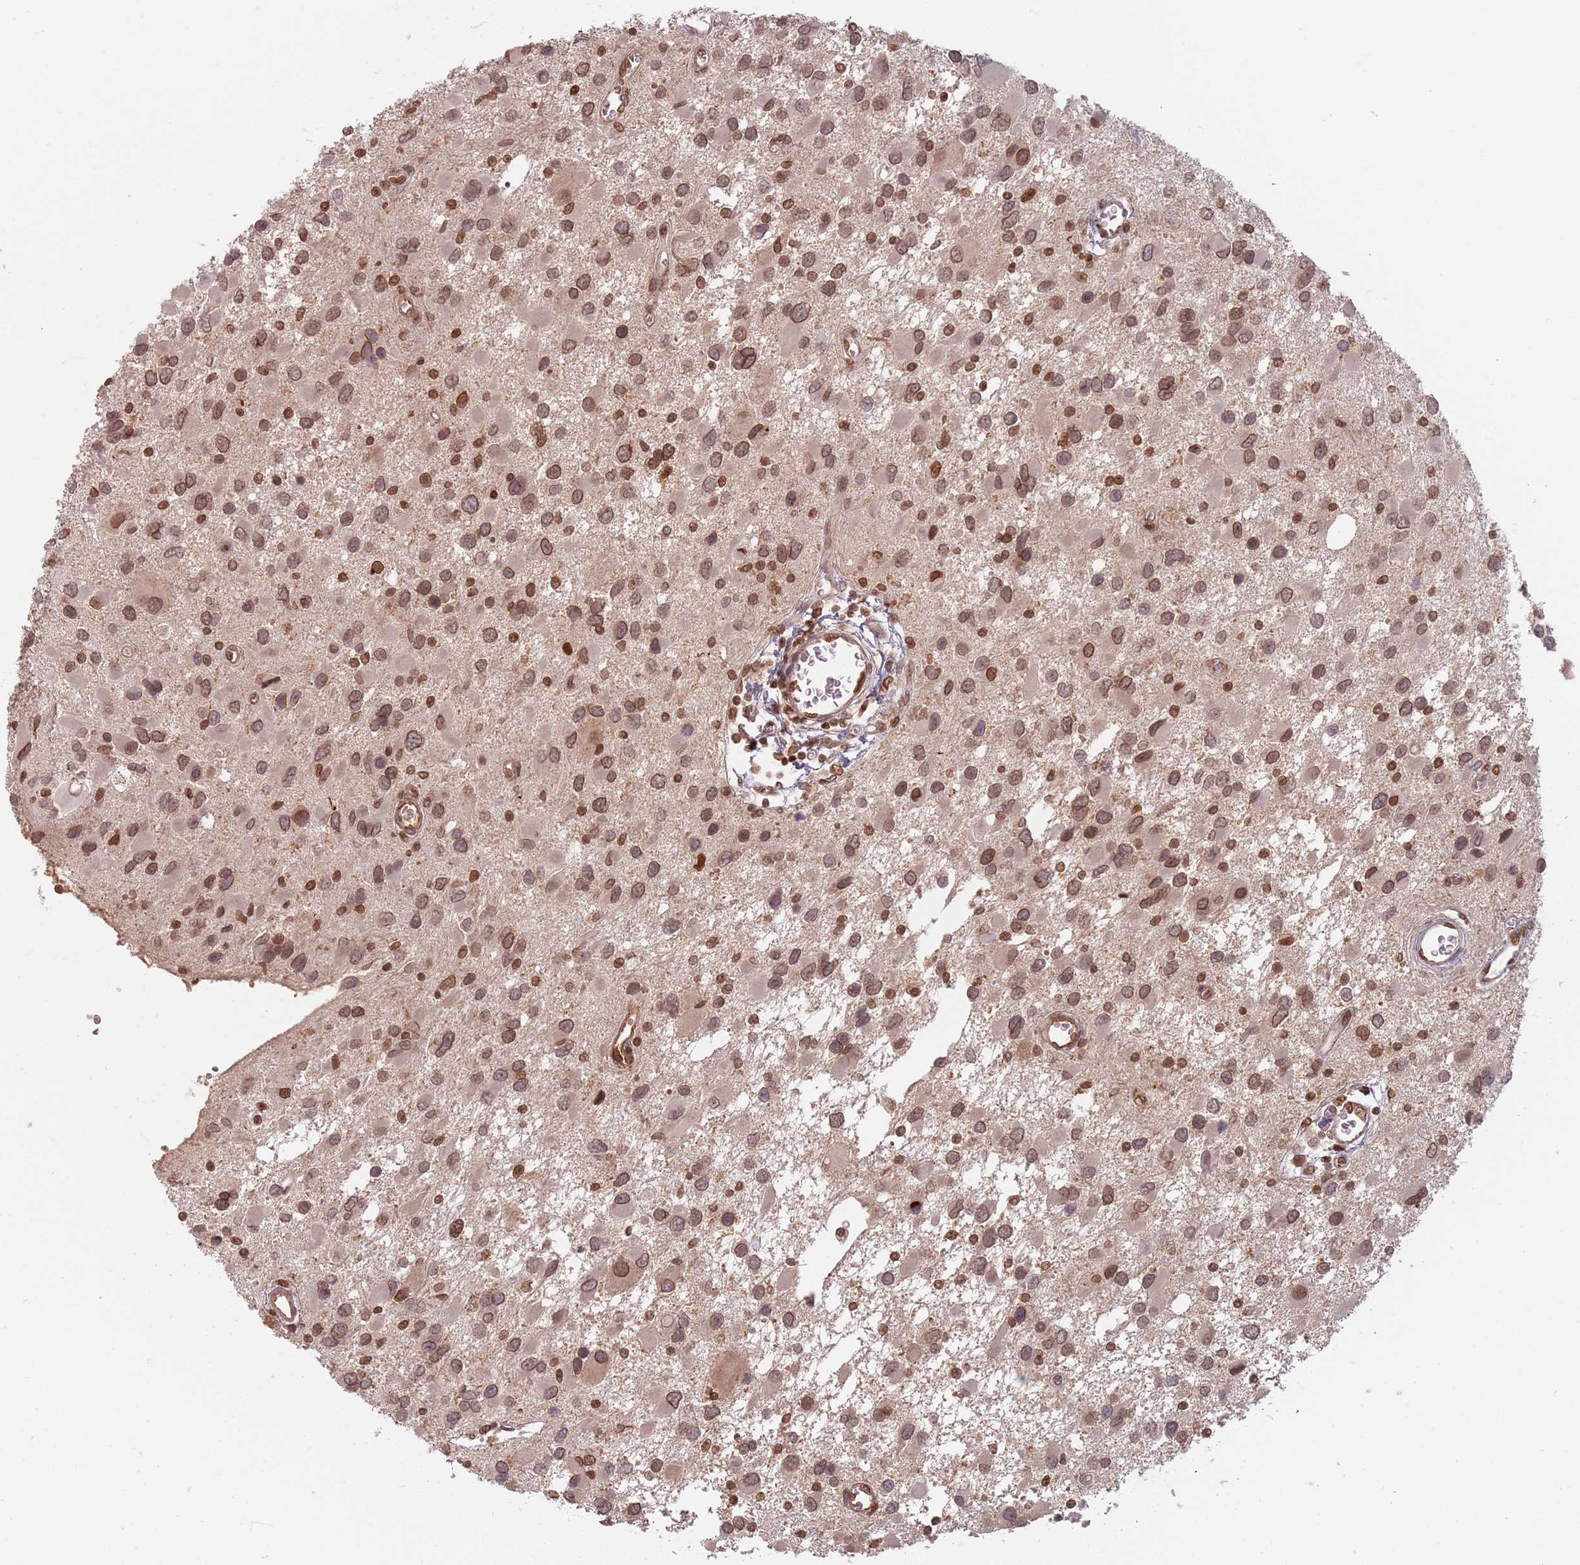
{"staining": {"intensity": "moderate", "quantity": ">75%", "location": "cytoplasmic/membranous,nuclear"}, "tissue": "glioma", "cell_type": "Tumor cells", "image_type": "cancer", "snomed": [{"axis": "morphology", "description": "Glioma, malignant, High grade"}, {"axis": "topography", "description": "Brain"}], "caption": "IHC (DAB) staining of glioma reveals moderate cytoplasmic/membranous and nuclear protein expression in approximately >75% of tumor cells.", "gene": "NUP50", "patient": {"sex": "male", "age": 53}}